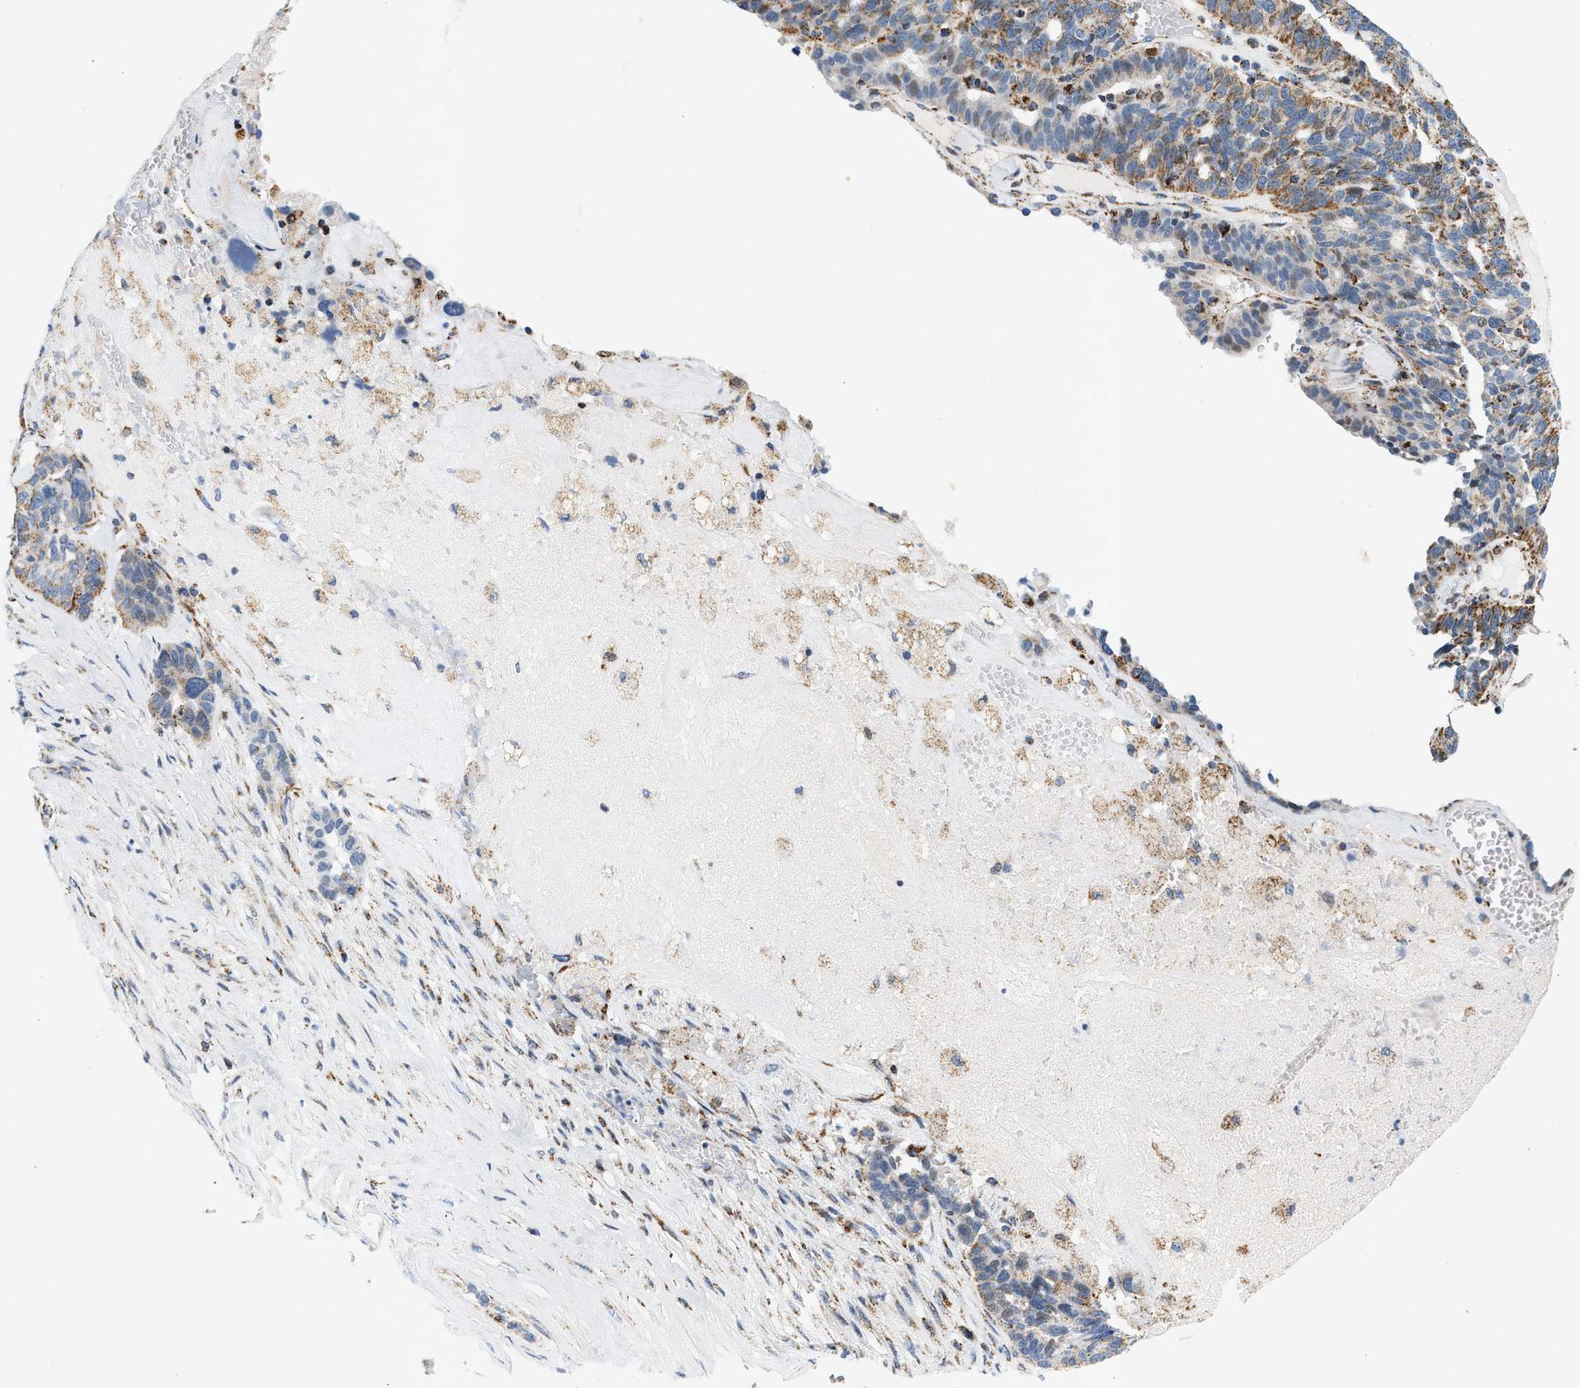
{"staining": {"intensity": "moderate", "quantity": ">75%", "location": "cytoplasmic/membranous"}, "tissue": "ovarian cancer", "cell_type": "Tumor cells", "image_type": "cancer", "snomed": [{"axis": "morphology", "description": "Cystadenocarcinoma, serous, NOS"}, {"axis": "topography", "description": "Ovary"}], "caption": "The micrograph exhibits immunohistochemical staining of ovarian cancer. There is moderate cytoplasmic/membranous positivity is appreciated in approximately >75% of tumor cells. (DAB IHC, brown staining for protein, blue staining for nuclei).", "gene": "PDE1A", "patient": {"sex": "female", "age": 59}}